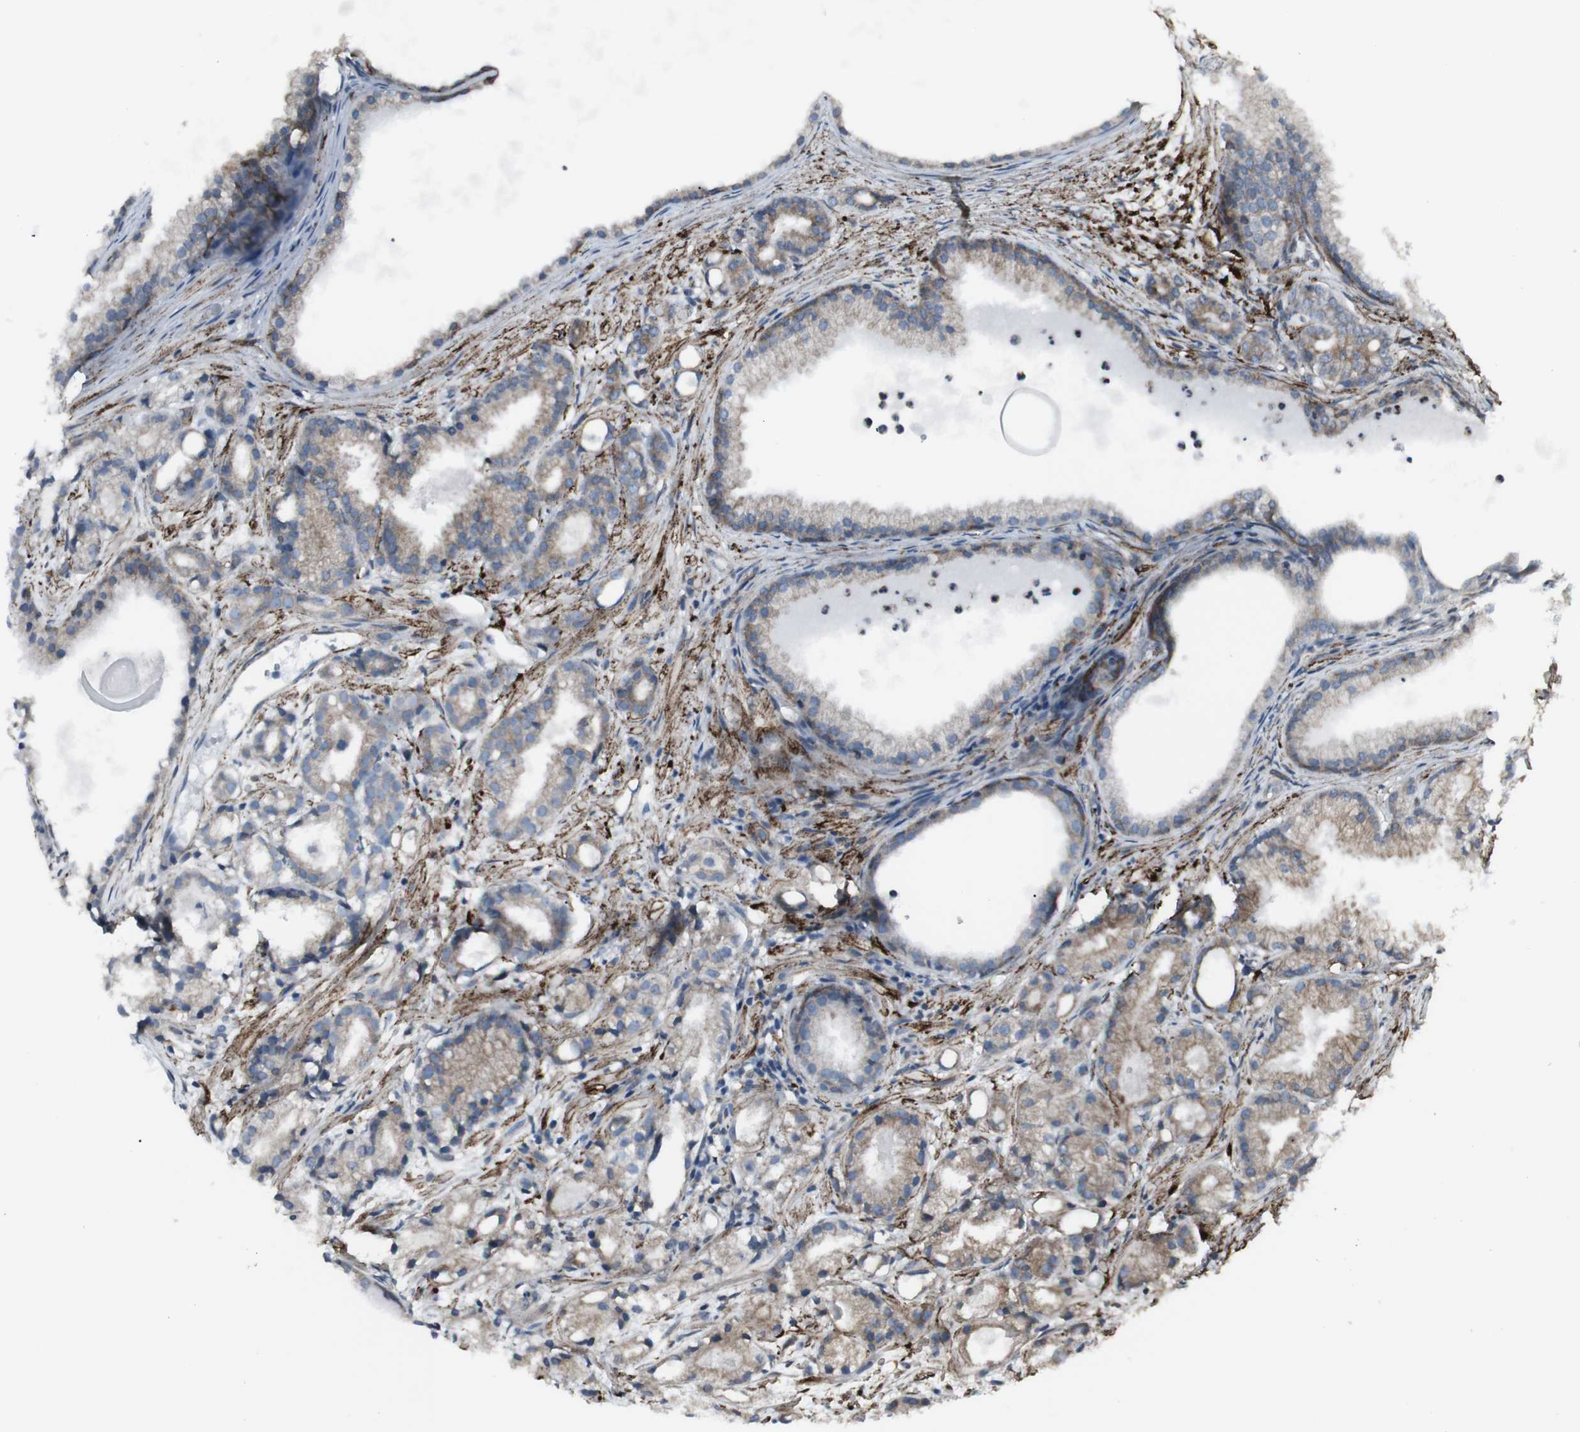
{"staining": {"intensity": "weak", "quantity": ">75%", "location": "cytoplasmic/membranous"}, "tissue": "prostate cancer", "cell_type": "Tumor cells", "image_type": "cancer", "snomed": [{"axis": "morphology", "description": "Adenocarcinoma, Low grade"}, {"axis": "topography", "description": "Prostate"}], "caption": "There is low levels of weak cytoplasmic/membranous positivity in tumor cells of prostate cancer, as demonstrated by immunohistochemical staining (brown color).", "gene": "LNPK", "patient": {"sex": "male", "age": 72}}